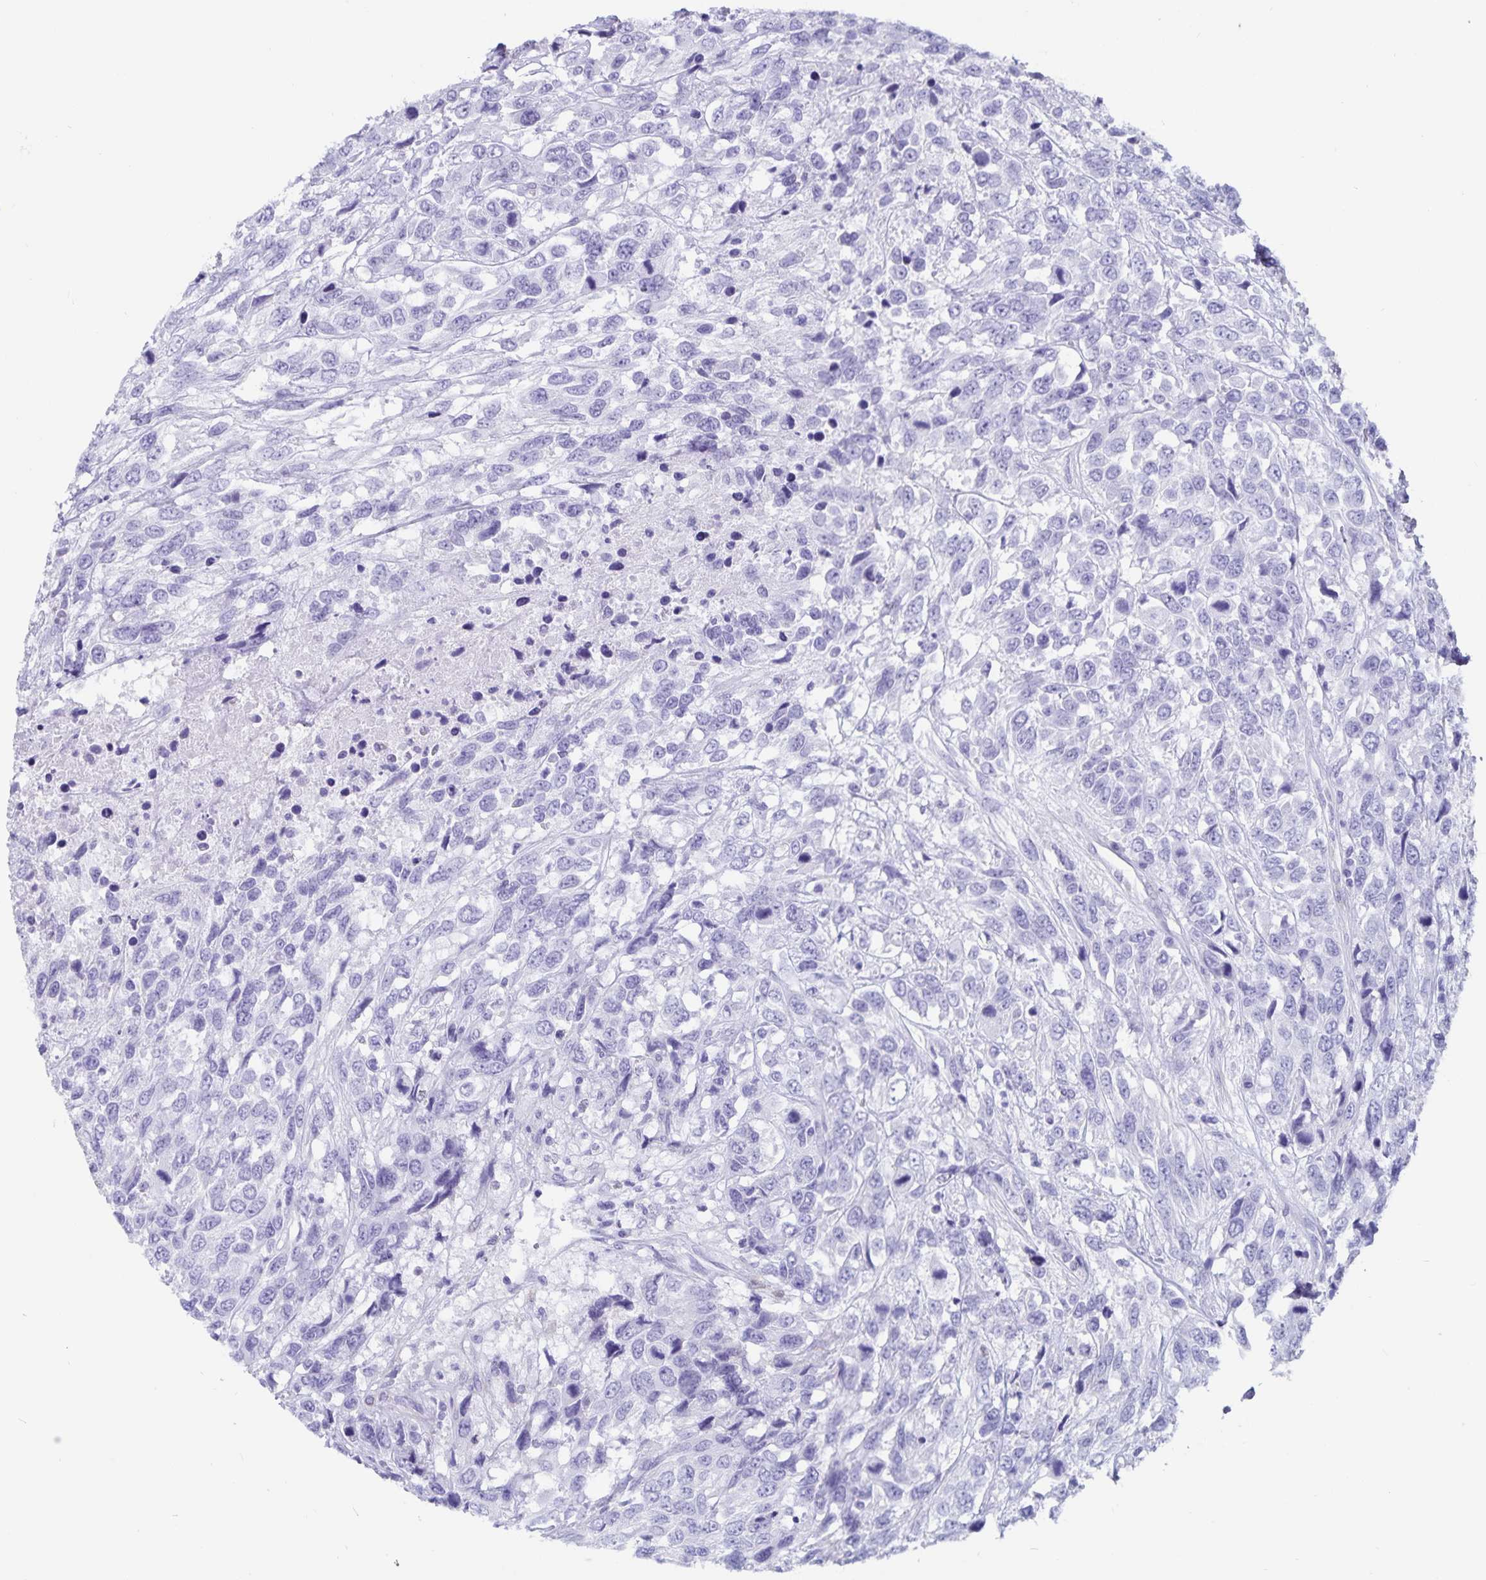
{"staining": {"intensity": "negative", "quantity": "none", "location": "none"}, "tissue": "urothelial cancer", "cell_type": "Tumor cells", "image_type": "cancer", "snomed": [{"axis": "morphology", "description": "Urothelial carcinoma, High grade"}, {"axis": "topography", "description": "Urinary bladder"}], "caption": "High magnification brightfield microscopy of urothelial cancer stained with DAB (brown) and counterstained with hematoxylin (blue): tumor cells show no significant staining. The staining is performed using DAB brown chromogen with nuclei counter-stained in using hematoxylin.", "gene": "GPR137", "patient": {"sex": "female", "age": 70}}